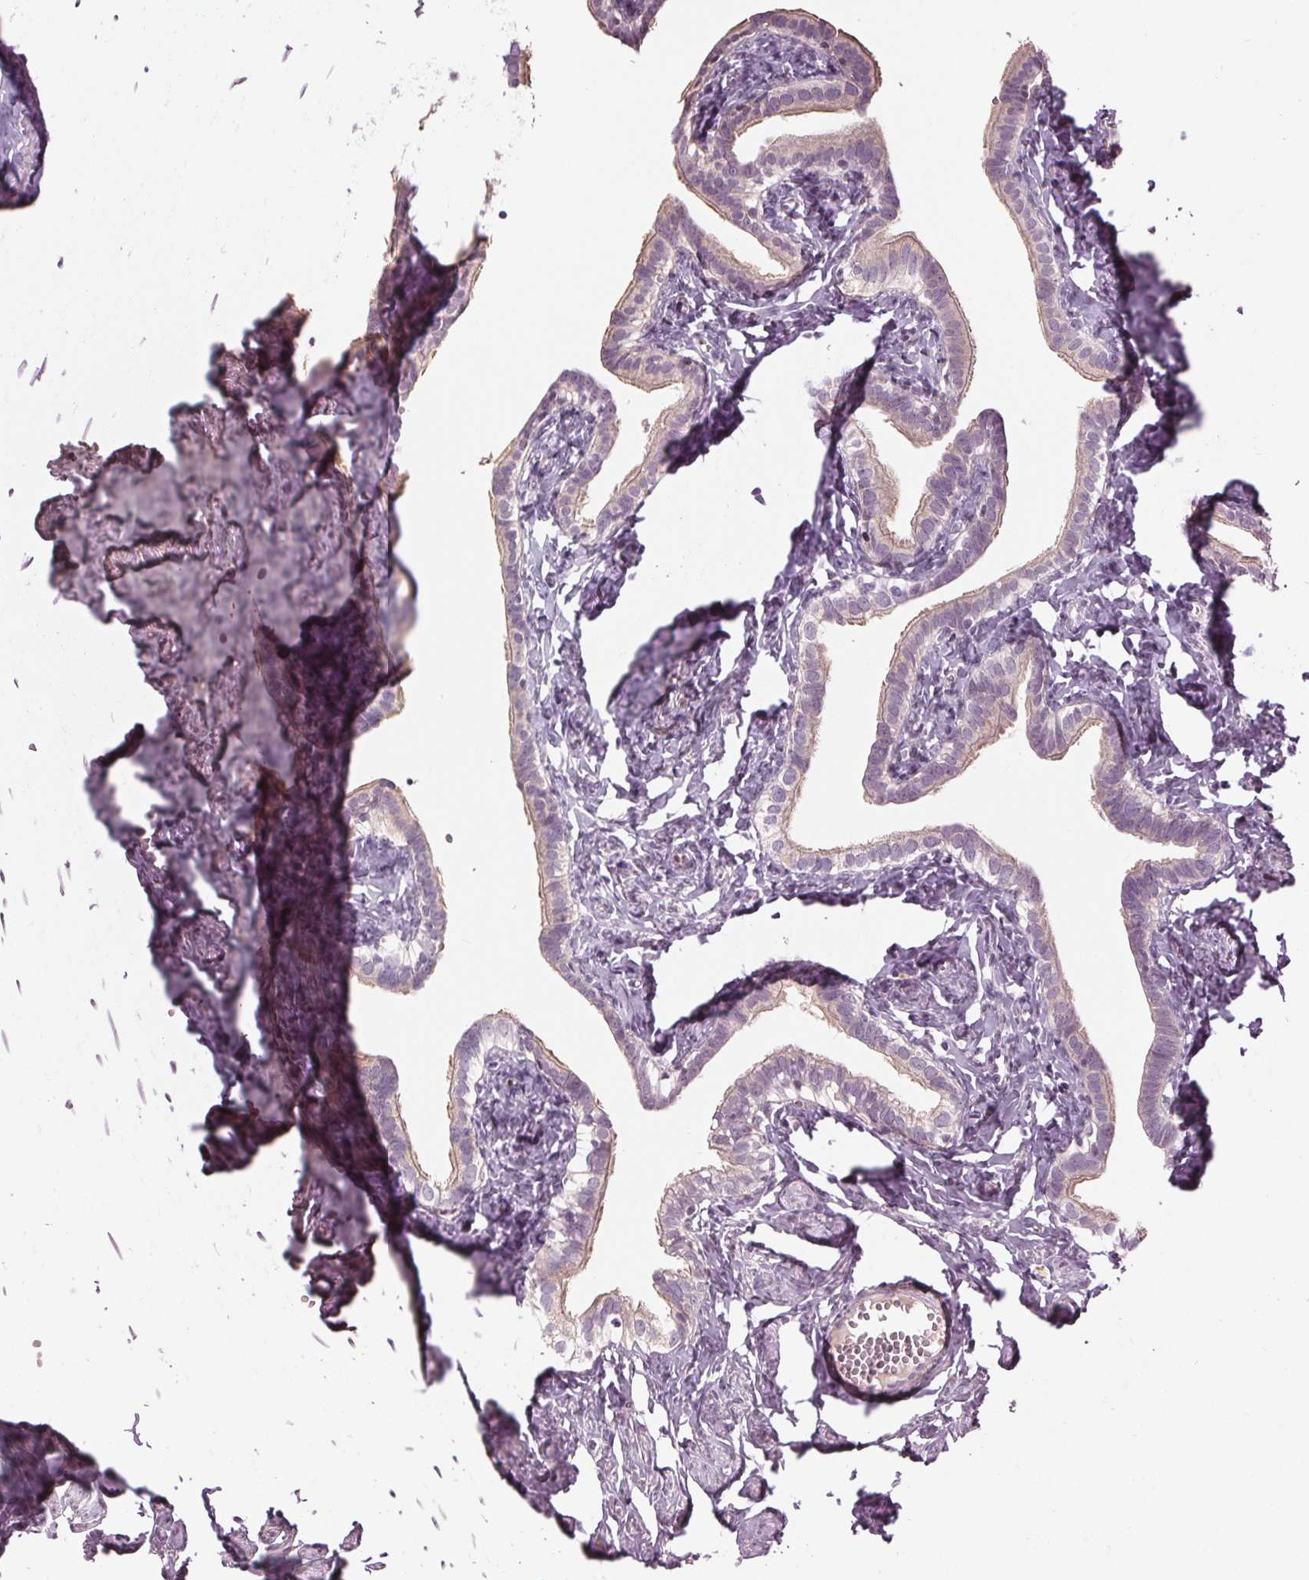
{"staining": {"intensity": "negative", "quantity": "none", "location": "none"}, "tissue": "fallopian tube", "cell_type": "Glandular cells", "image_type": "normal", "snomed": [{"axis": "morphology", "description": "Normal tissue, NOS"}, {"axis": "topography", "description": "Fallopian tube"}], "caption": "The immunohistochemistry photomicrograph has no significant staining in glandular cells of fallopian tube. (DAB (3,3'-diaminobenzidine) immunohistochemistry with hematoxylin counter stain).", "gene": "ZNF605", "patient": {"sex": "female", "age": 41}}